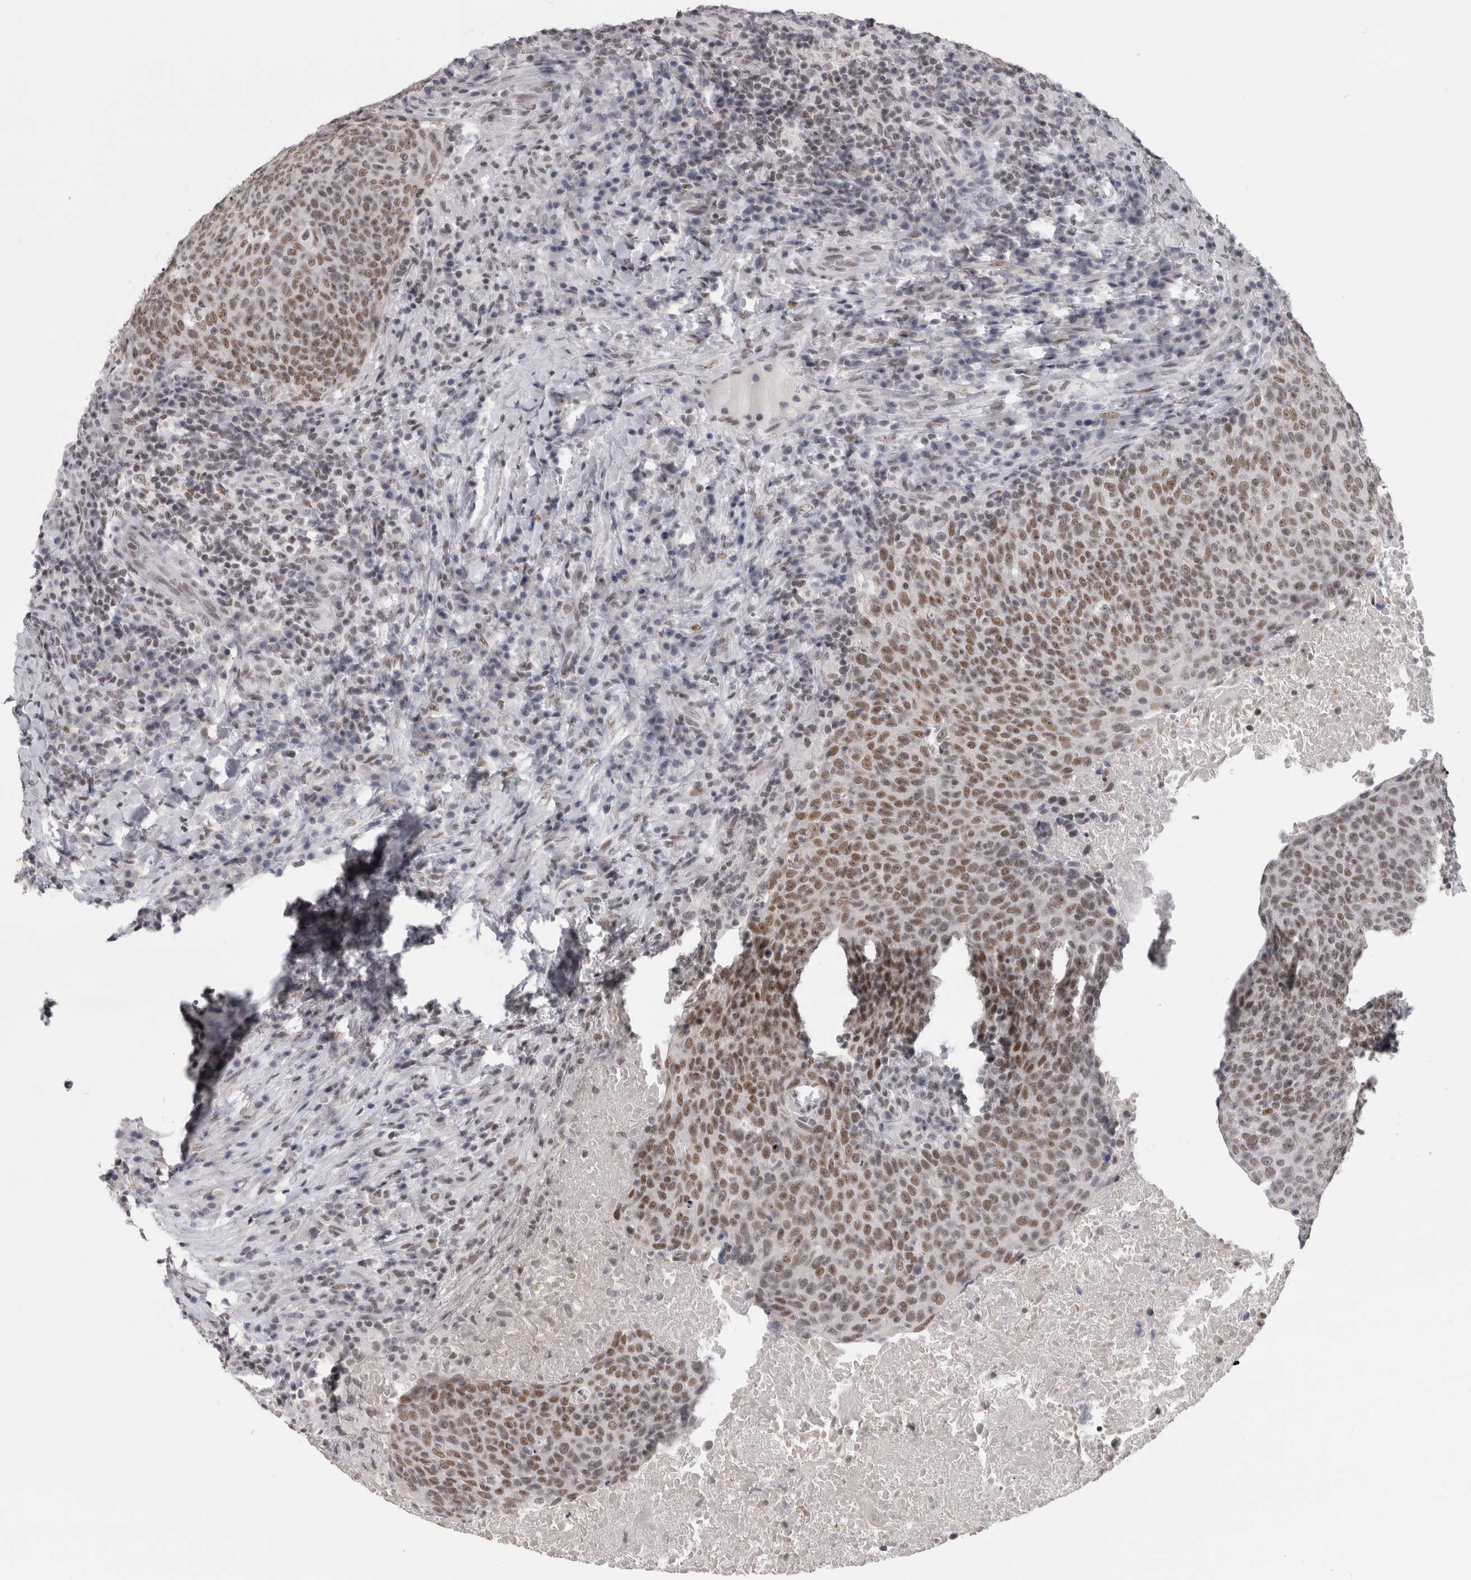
{"staining": {"intensity": "moderate", "quantity": ">75%", "location": "nuclear"}, "tissue": "head and neck cancer", "cell_type": "Tumor cells", "image_type": "cancer", "snomed": [{"axis": "morphology", "description": "Squamous cell carcinoma, NOS"}, {"axis": "morphology", "description": "Squamous cell carcinoma, metastatic, NOS"}, {"axis": "topography", "description": "Lymph node"}, {"axis": "topography", "description": "Head-Neck"}], "caption": "Moderate nuclear protein positivity is identified in approximately >75% of tumor cells in head and neck cancer. Immunohistochemistry stains the protein of interest in brown and the nuclei are stained blue.", "gene": "ARID4B", "patient": {"sex": "male", "age": 62}}